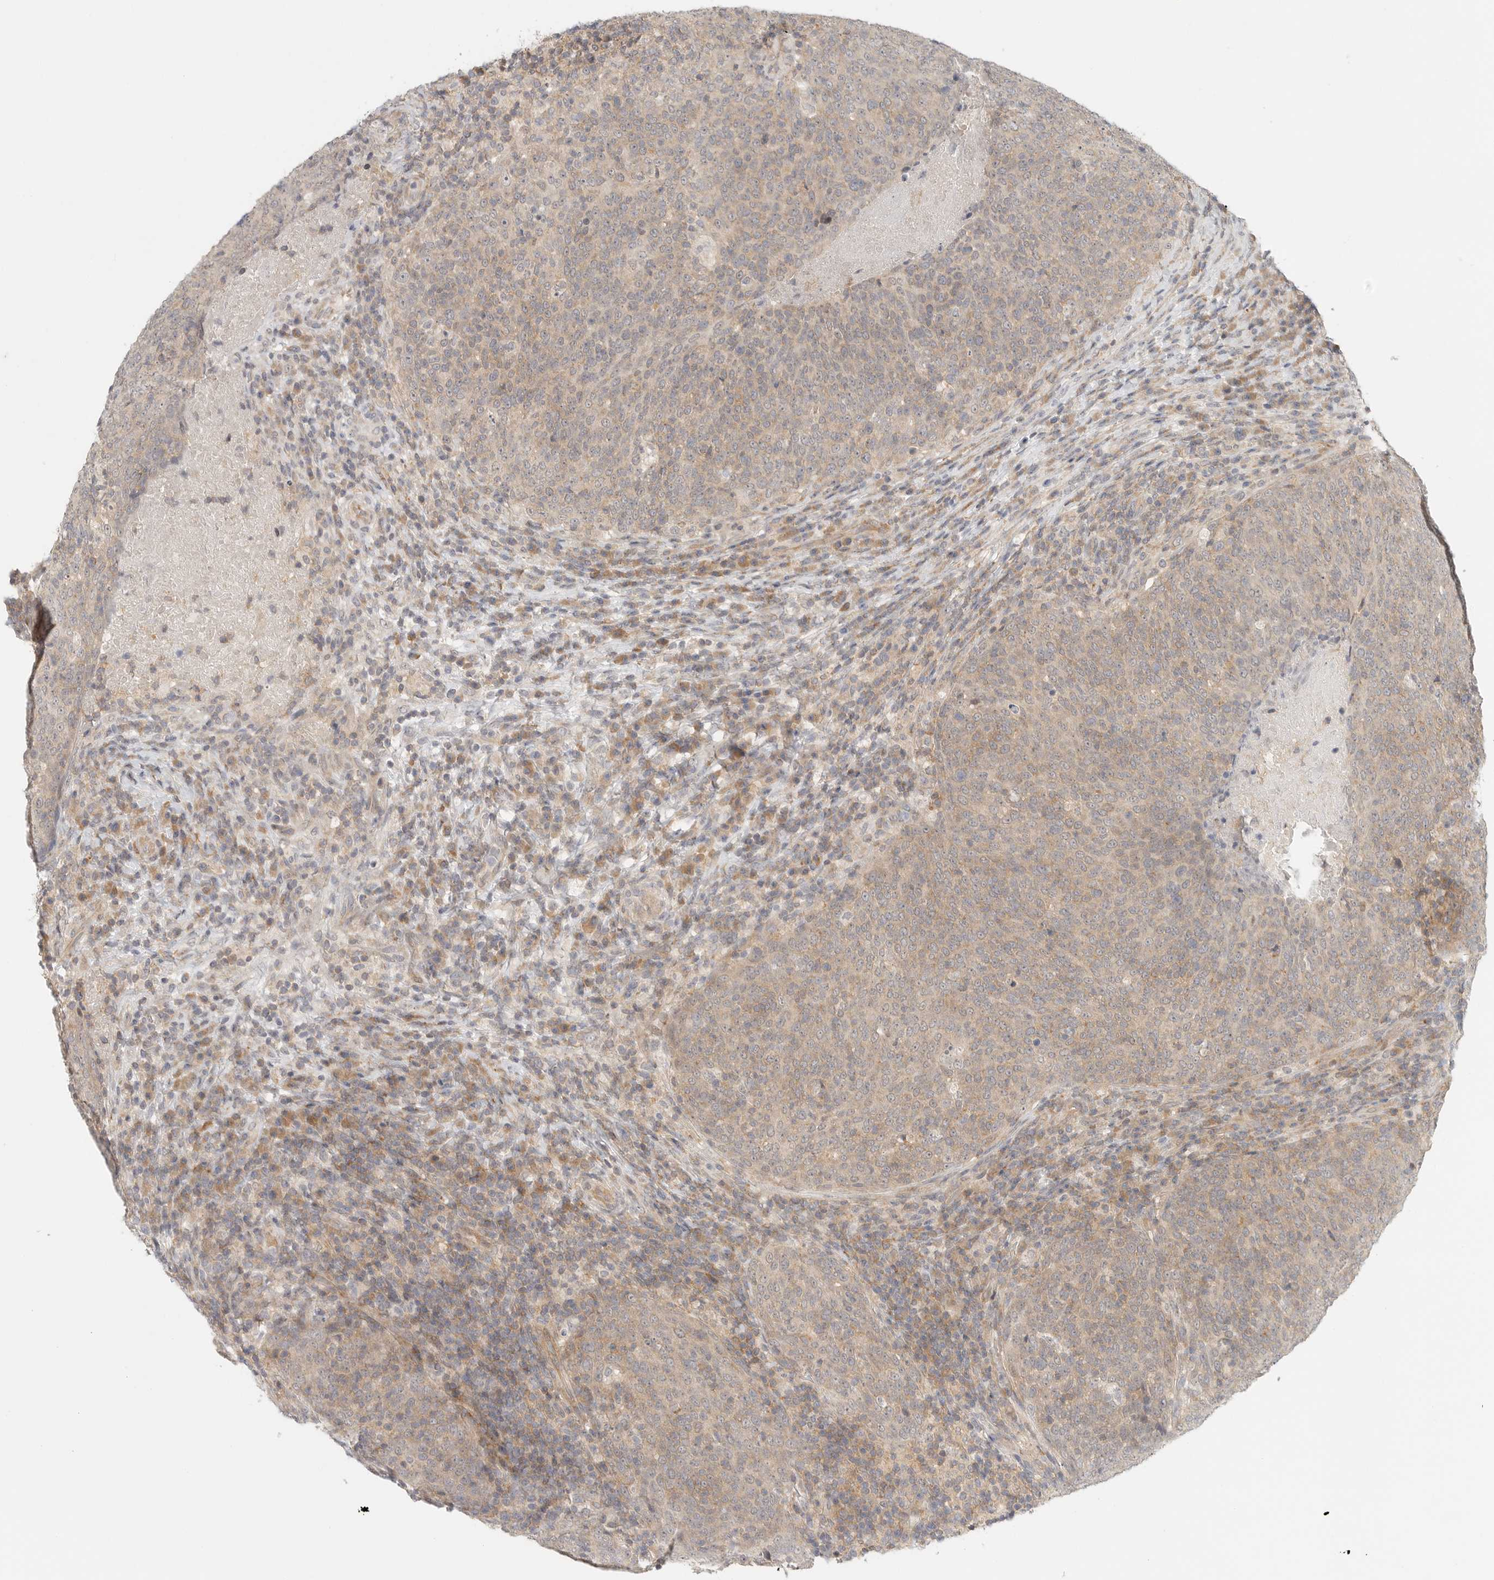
{"staining": {"intensity": "weak", "quantity": ">75%", "location": "cytoplasmic/membranous"}, "tissue": "head and neck cancer", "cell_type": "Tumor cells", "image_type": "cancer", "snomed": [{"axis": "morphology", "description": "Squamous cell carcinoma, NOS"}, {"axis": "morphology", "description": "Squamous cell carcinoma, metastatic, NOS"}, {"axis": "topography", "description": "Lymph node"}, {"axis": "topography", "description": "Head-Neck"}], "caption": "Immunohistochemistry photomicrograph of neoplastic tissue: squamous cell carcinoma (head and neck) stained using immunohistochemistry (IHC) shows low levels of weak protein expression localized specifically in the cytoplasmic/membranous of tumor cells, appearing as a cytoplasmic/membranous brown color.", "gene": "HDAC6", "patient": {"sex": "male", "age": 62}}